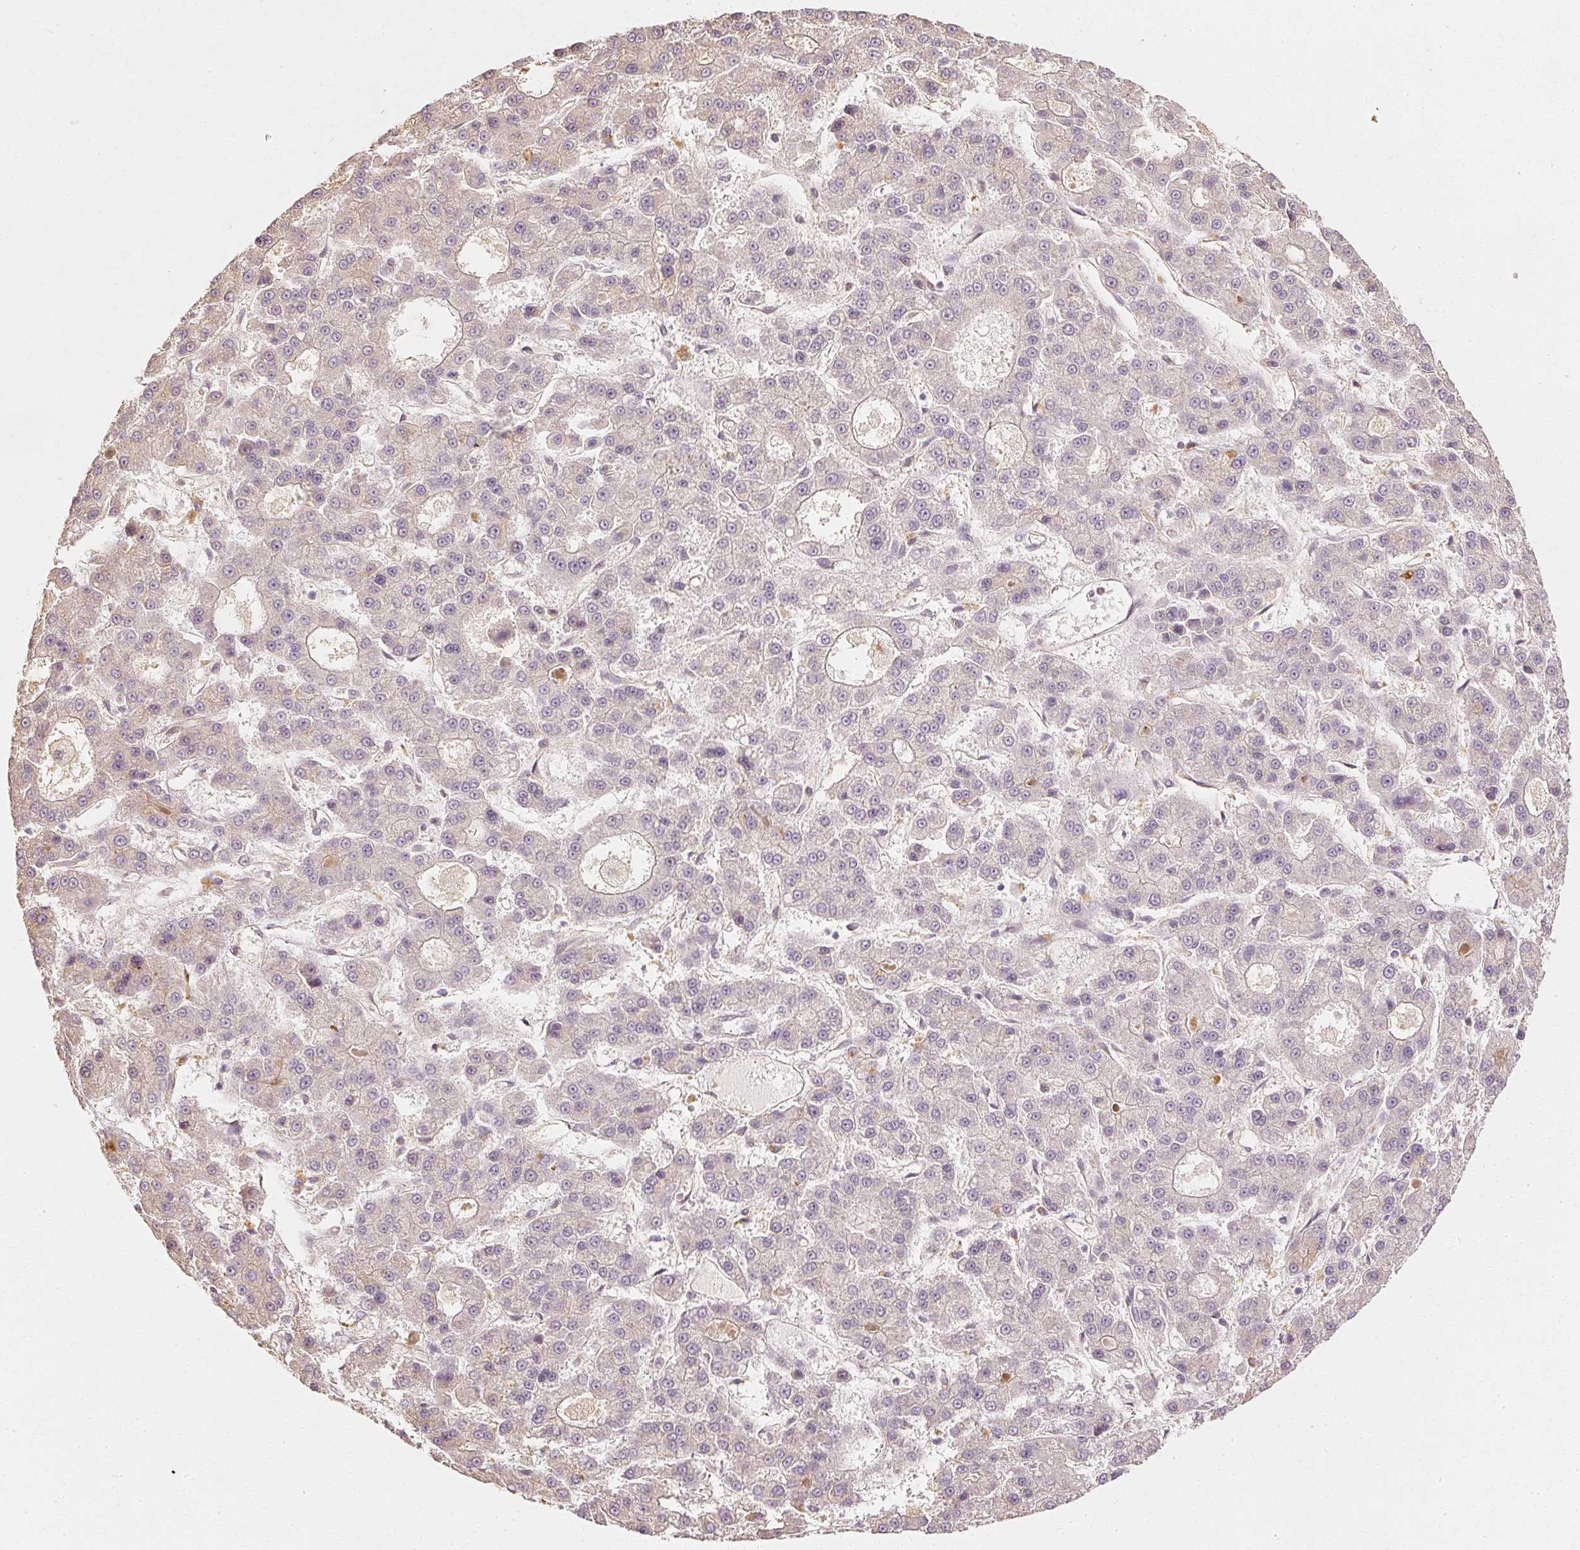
{"staining": {"intensity": "negative", "quantity": "none", "location": "none"}, "tissue": "liver cancer", "cell_type": "Tumor cells", "image_type": "cancer", "snomed": [{"axis": "morphology", "description": "Carcinoma, Hepatocellular, NOS"}, {"axis": "topography", "description": "Liver"}], "caption": "Liver hepatocellular carcinoma was stained to show a protein in brown. There is no significant positivity in tumor cells.", "gene": "GNAQ", "patient": {"sex": "male", "age": 70}}